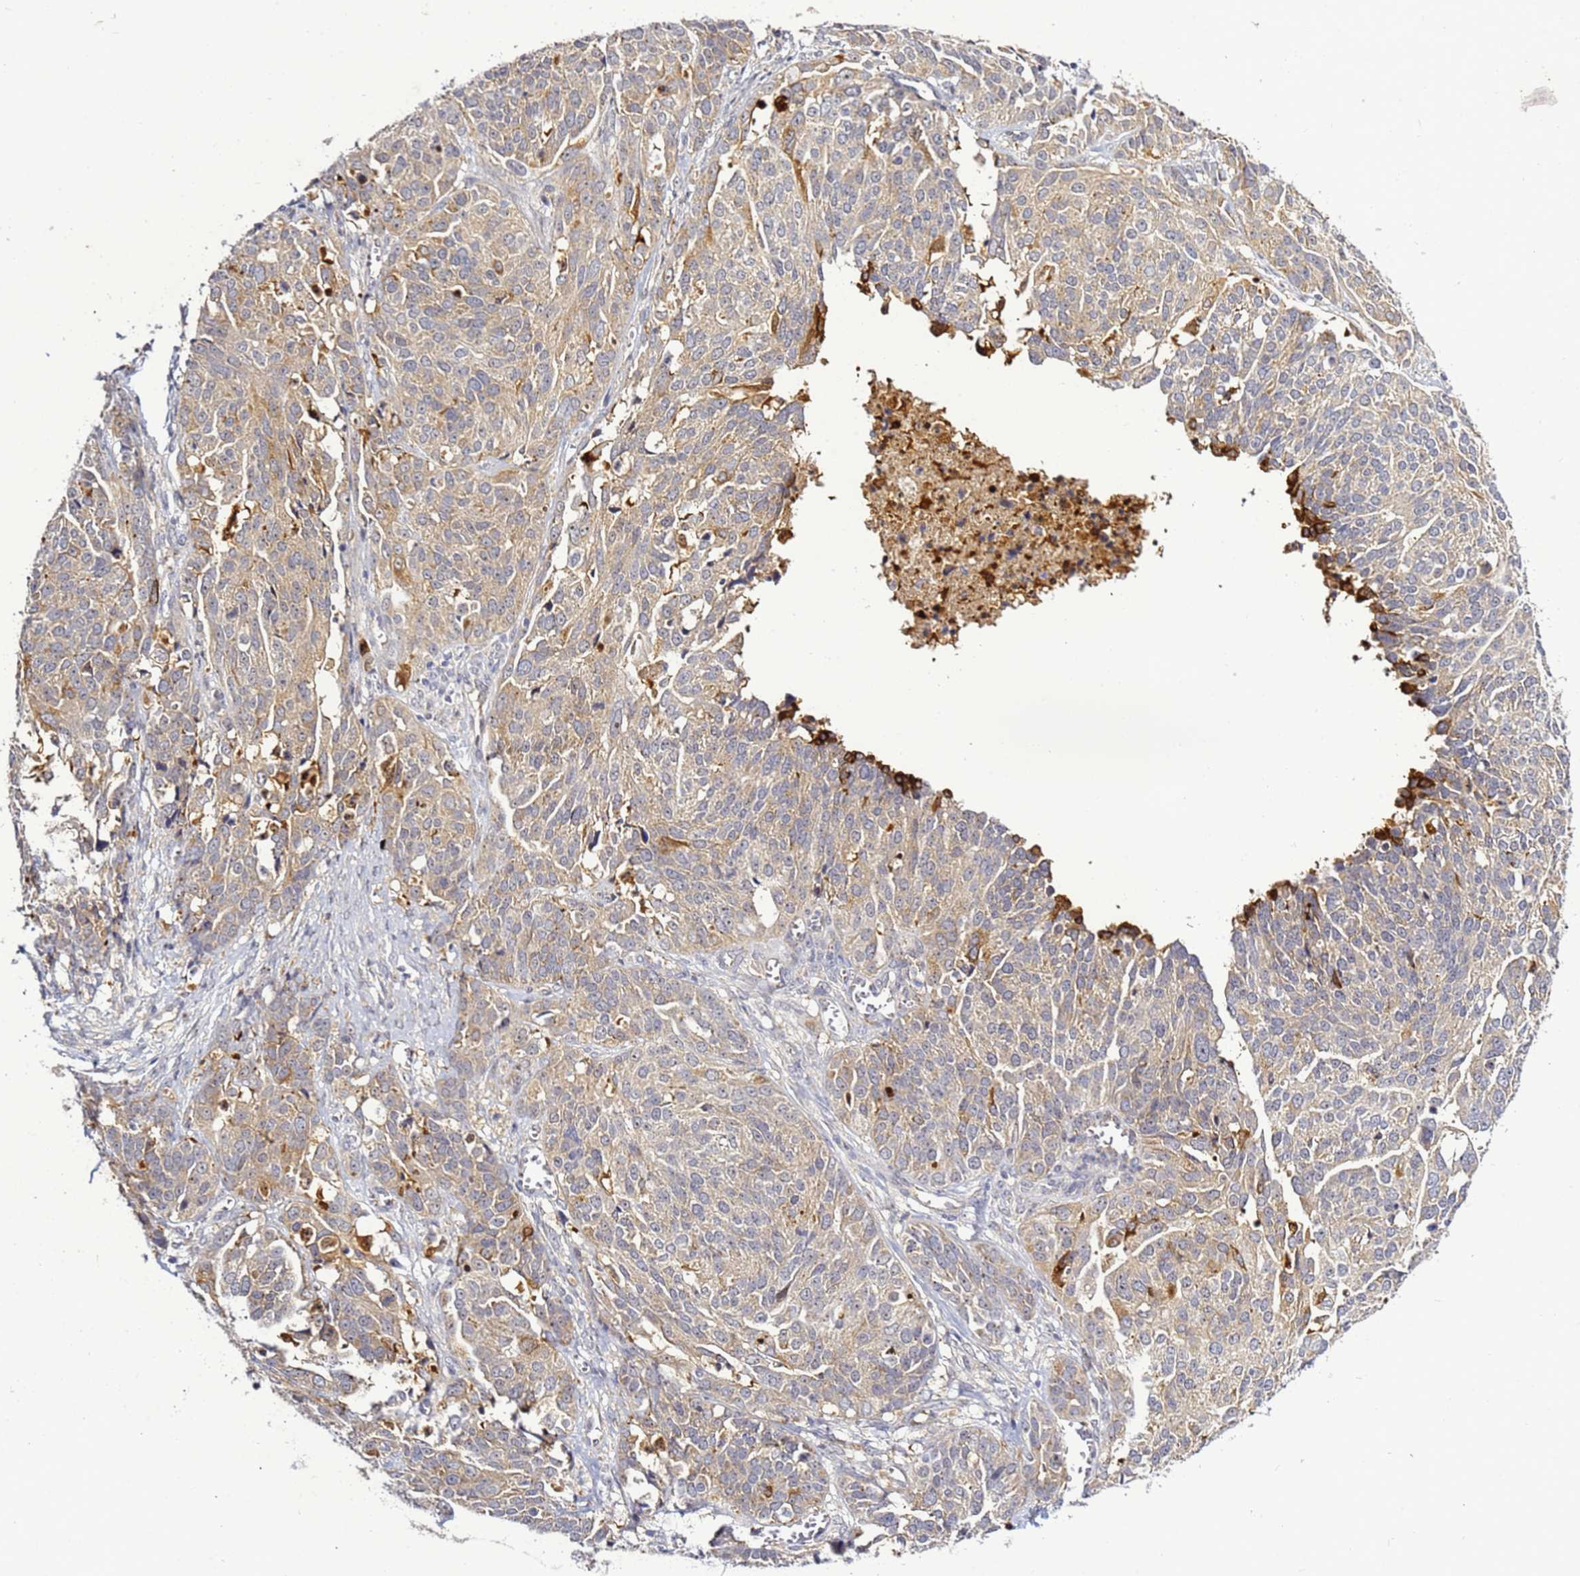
{"staining": {"intensity": "weak", "quantity": "25%-75%", "location": "cytoplasmic/membranous"}, "tissue": "ovarian cancer", "cell_type": "Tumor cells", "image_type": "cancer", "snomed": [{"axis": "morphology", "description": "Cystadenocarcinoma, serous, NOS"}, {"axis": "topography", "description": "Ovary"}], "caption": "Immunohistochemical staining of ovarian cancer displays weak cytoplasmic/membranous protein staining in about 25%-75% of tumor cells. (DAB (3,3'-diaminobenzidine) = brown stain, brightfield microscopy at high magnification).", "gene": "NOL8", "patient": {"sex": "female", "age": 44}}